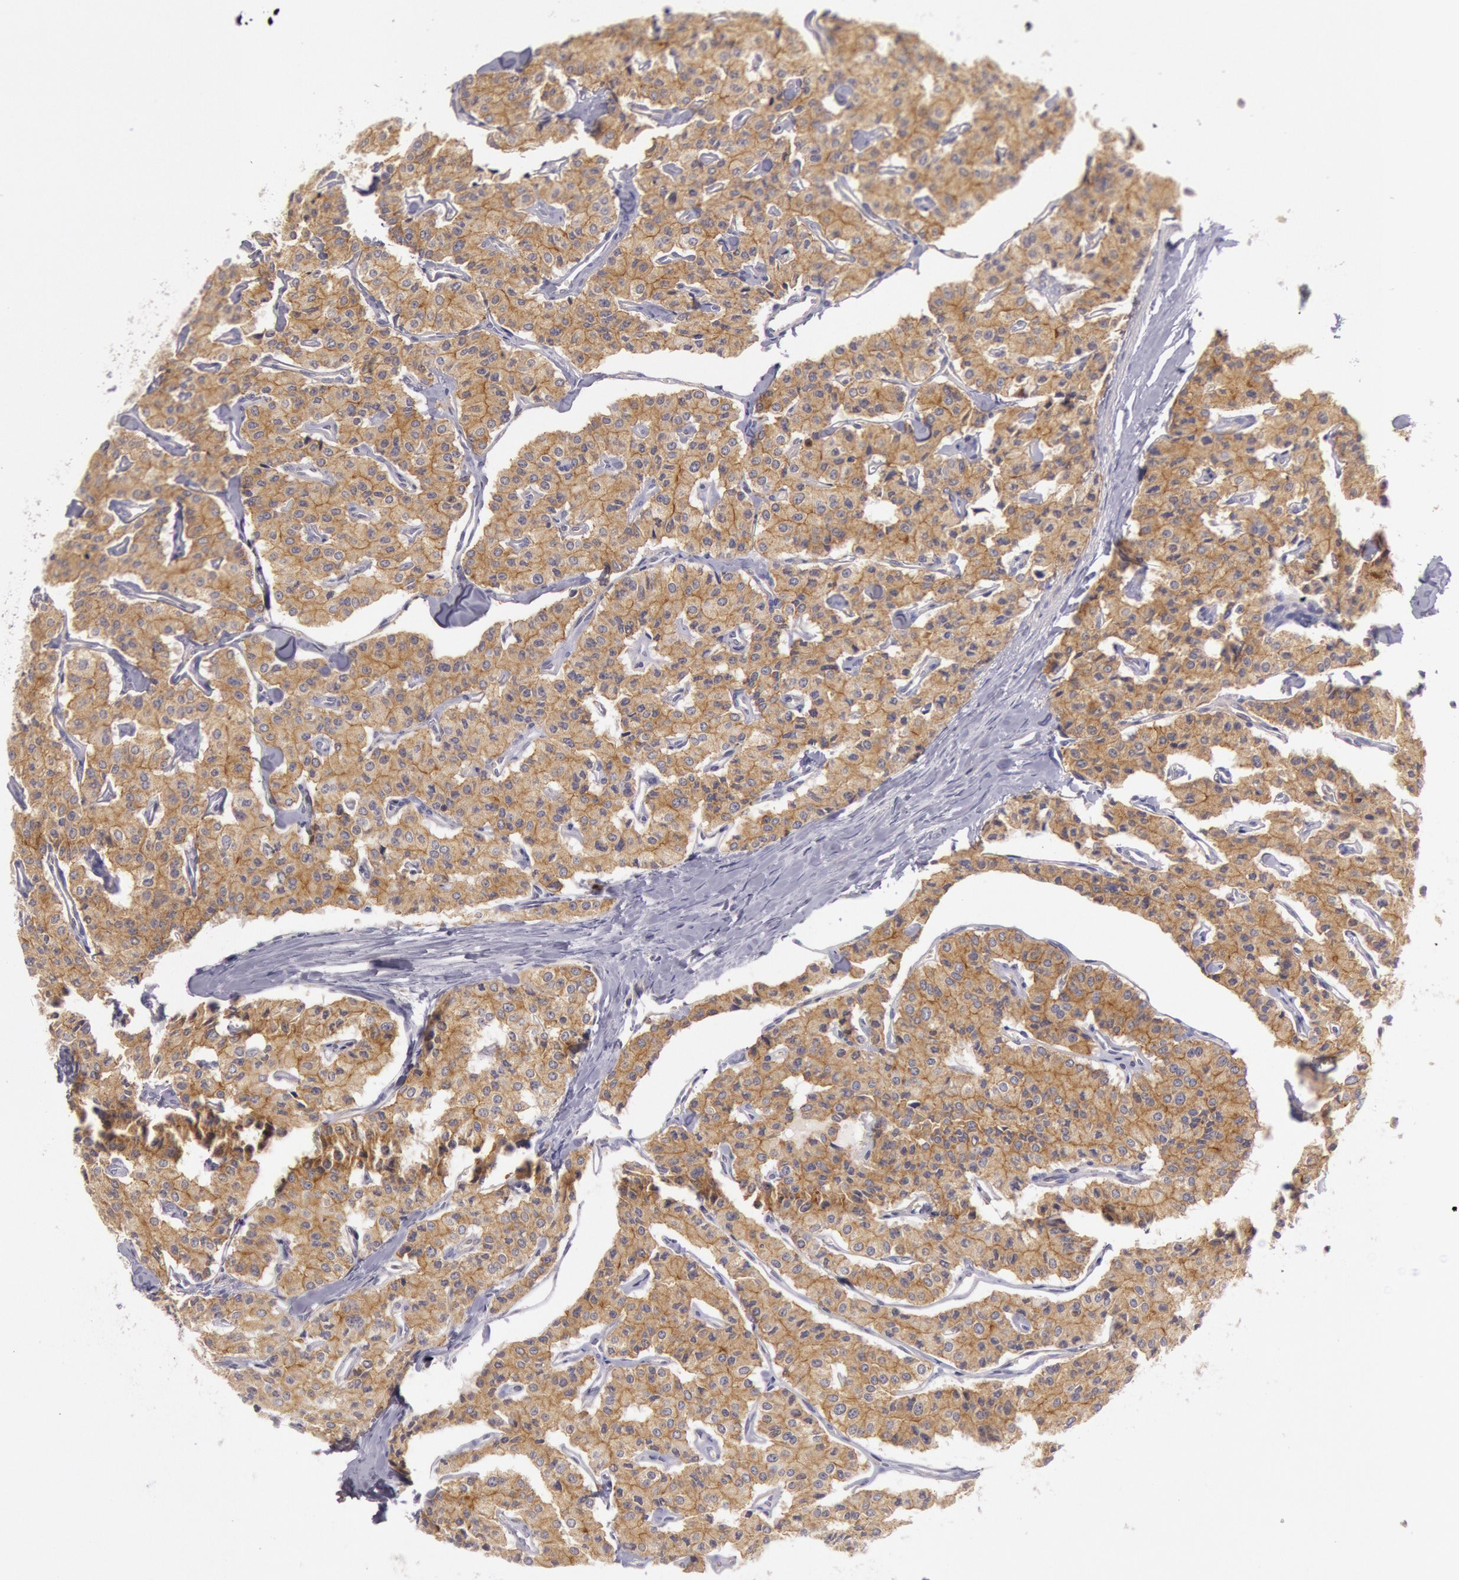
{"staining": {"intensity": "moderate", "quantity": ">75%", "location": "cytoplasmic/membranous"}, "tissue": "carcinoid", "cell_type": "Tumor cells", "image_type": "cancer", "snomed": [{"axis": "morphology", "description": "Carcinoid, malignant, NOS"}, {"axis": "topography", "description": "Bronchus"}], "caption": "IHC staining of carcinoid, which reveals medium levels of moderate cytoplasmic/membranous staining in about >75% of tumor cells indicating moderate cytoplasmic/membranous protein expression. The staining was performed using DAB (3,3'-diaminobenzidine) (brown) for protein detection and nuclei were counterstained in hematoxylin (blue).", "gene": "MYO5A", "patient": {"sex": "male", "age": 55}}